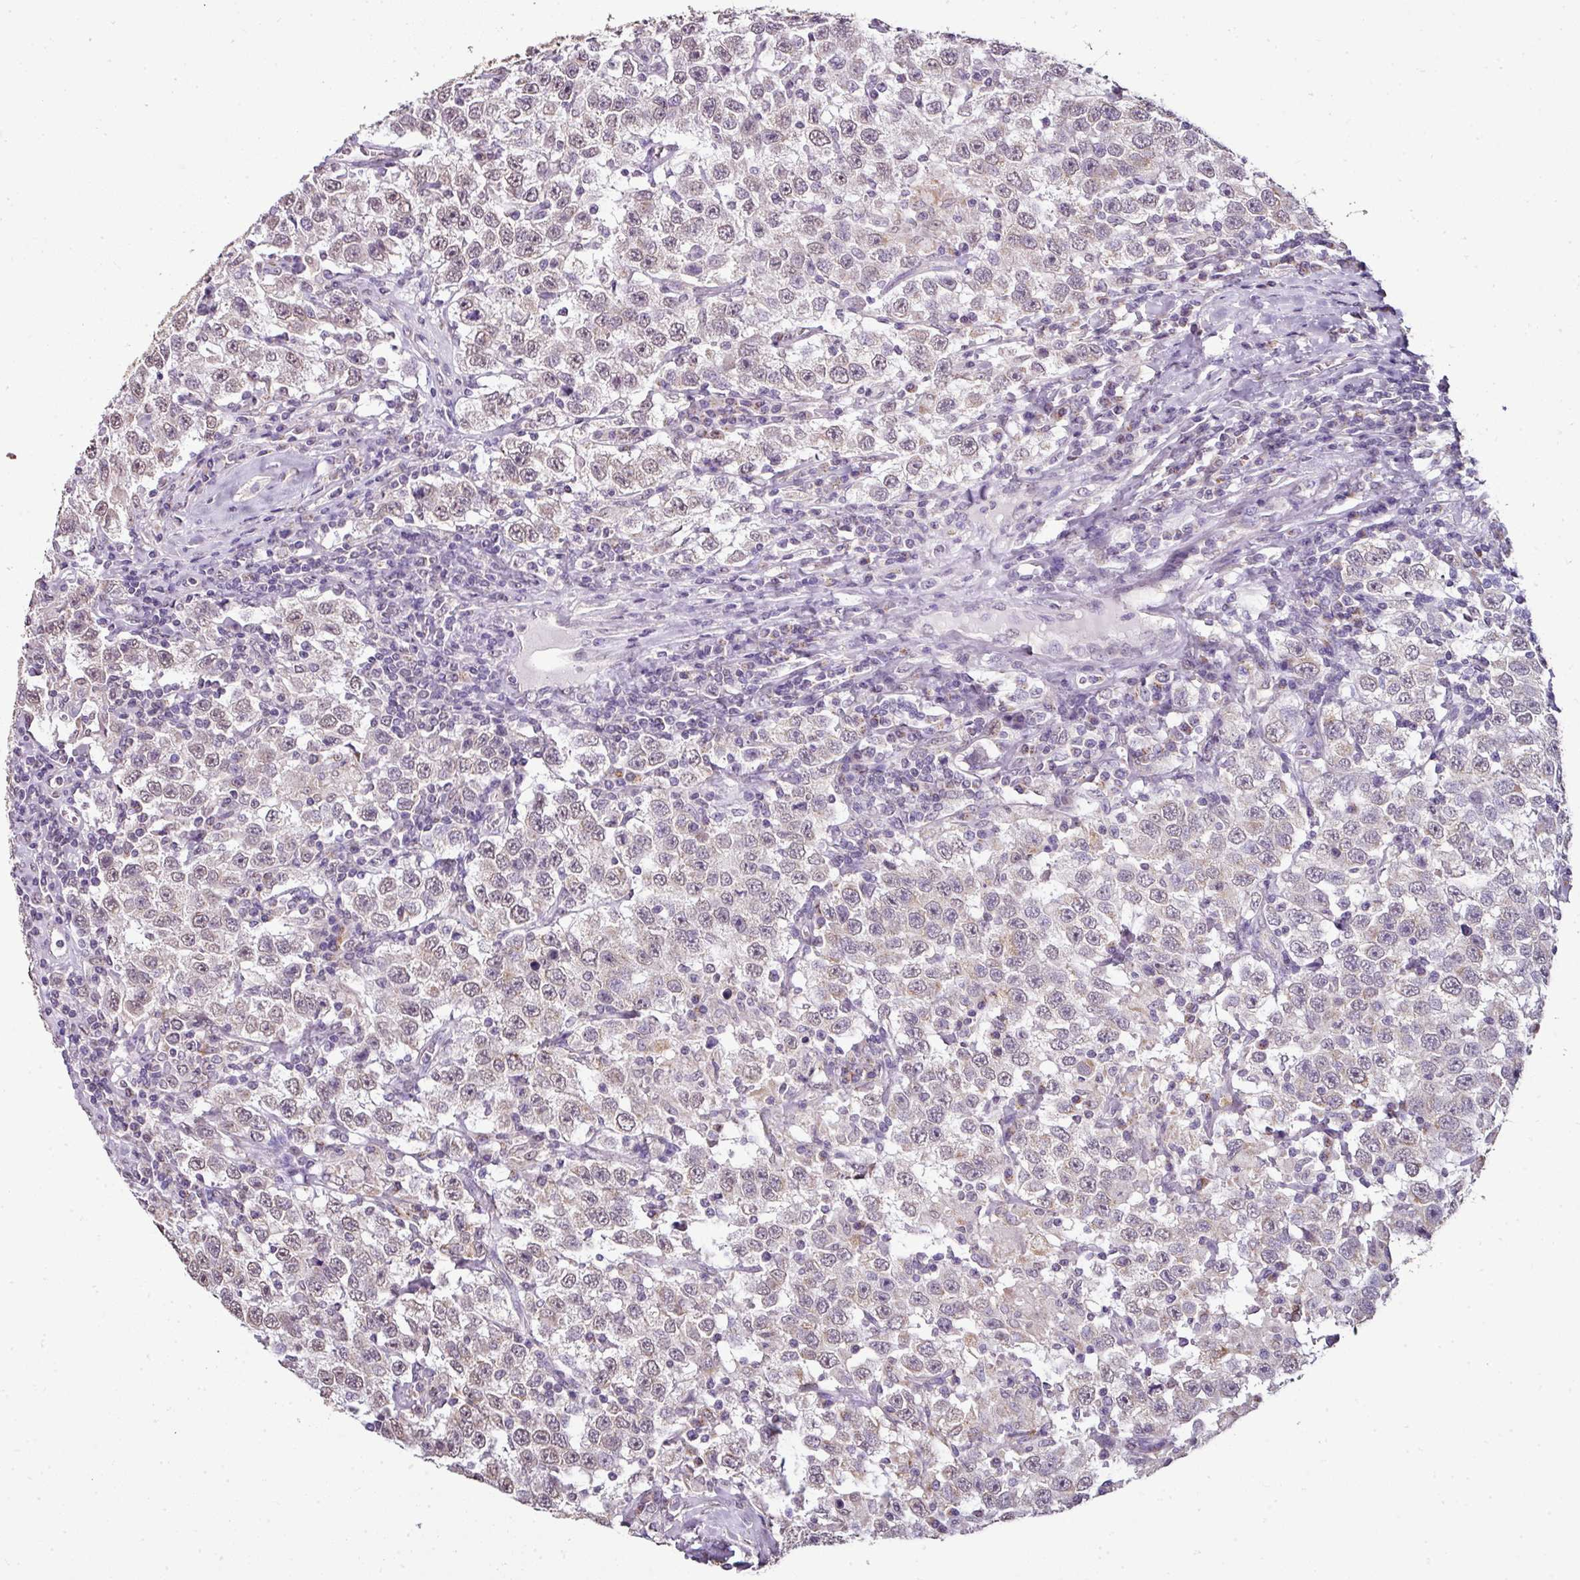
{"staining": {"intensity": "weak", "quantity": "<25%", "location": "nuclear"}, "tissue": "testis cancer", "cell_type": "Tumor cells", "image_type": "cancer", "snomed": [{"axis": "morphology", "description": "Seminoma, NOS"}, {"axis": "topography", "description": "Testis"}], "caption": "Immunohistochemical staining of human testis cancer reveals no significant expression in tumor cells. (Stains: DAB (3,3'-diaminobenzidine) IHC with hematoxylin counter stain, Microscopy: brightfield microscopy at high magnification).", "gene": "JPH2", "patient": {"sex": "male", "age": 41}}